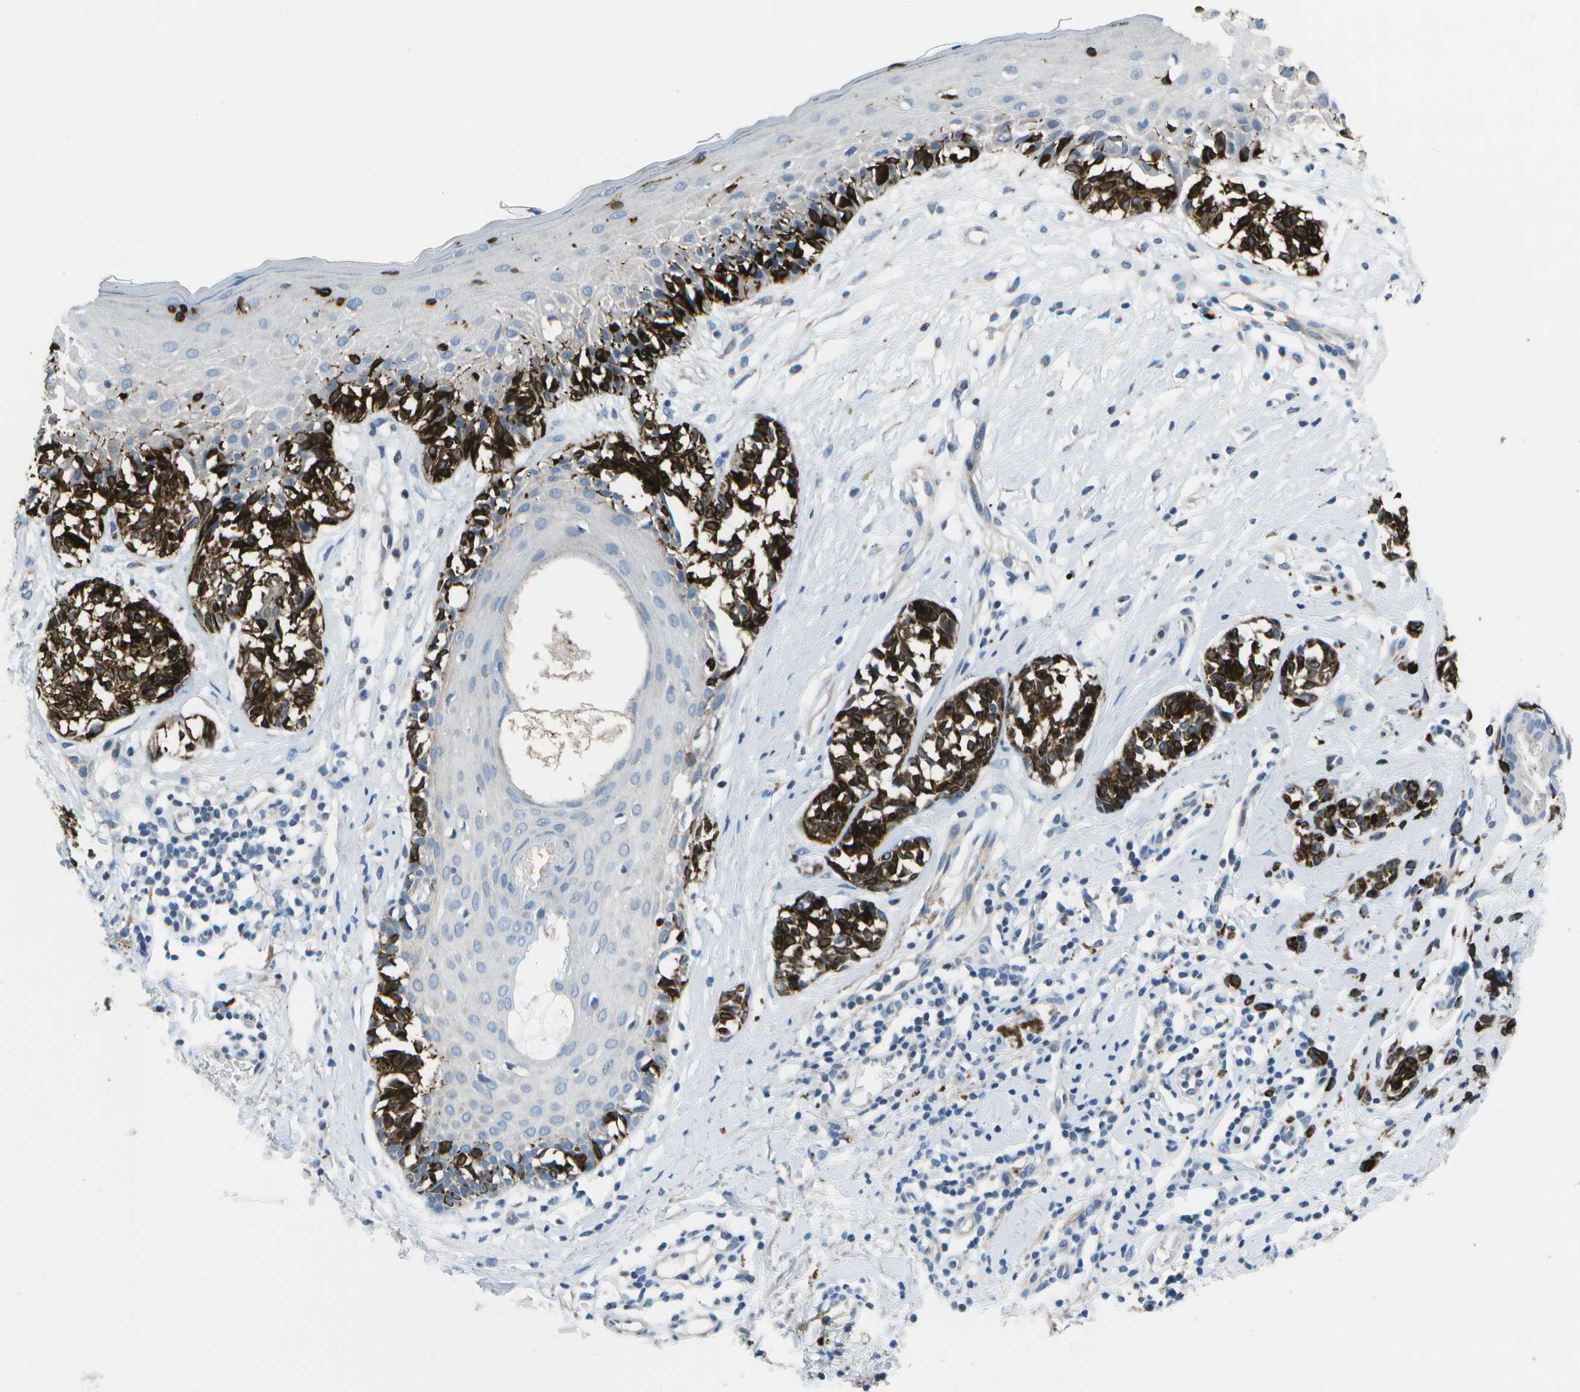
{"staining": {"intensity": "strong", "quantity": ">75%", "location": "cytoplasmic/membranous"}, "tissue": "melanoma", "cell_type": "Tumor cells", "image_type": "cancer", "snomed": [{"axis": "morphology", "description": "Malignant melanoma, NOS"}, {"axis": "topography", "description": "Skin"}], "caption": "An image of malignant melanoma stained for a protein demonstrates strong cytoplasmic/membranous brown staining in tumor cells. (DAB = brown stain, brightfield microscopy at high magnification).", "gene": "DCT", "patient": {"sex": "male", "age": 64}}